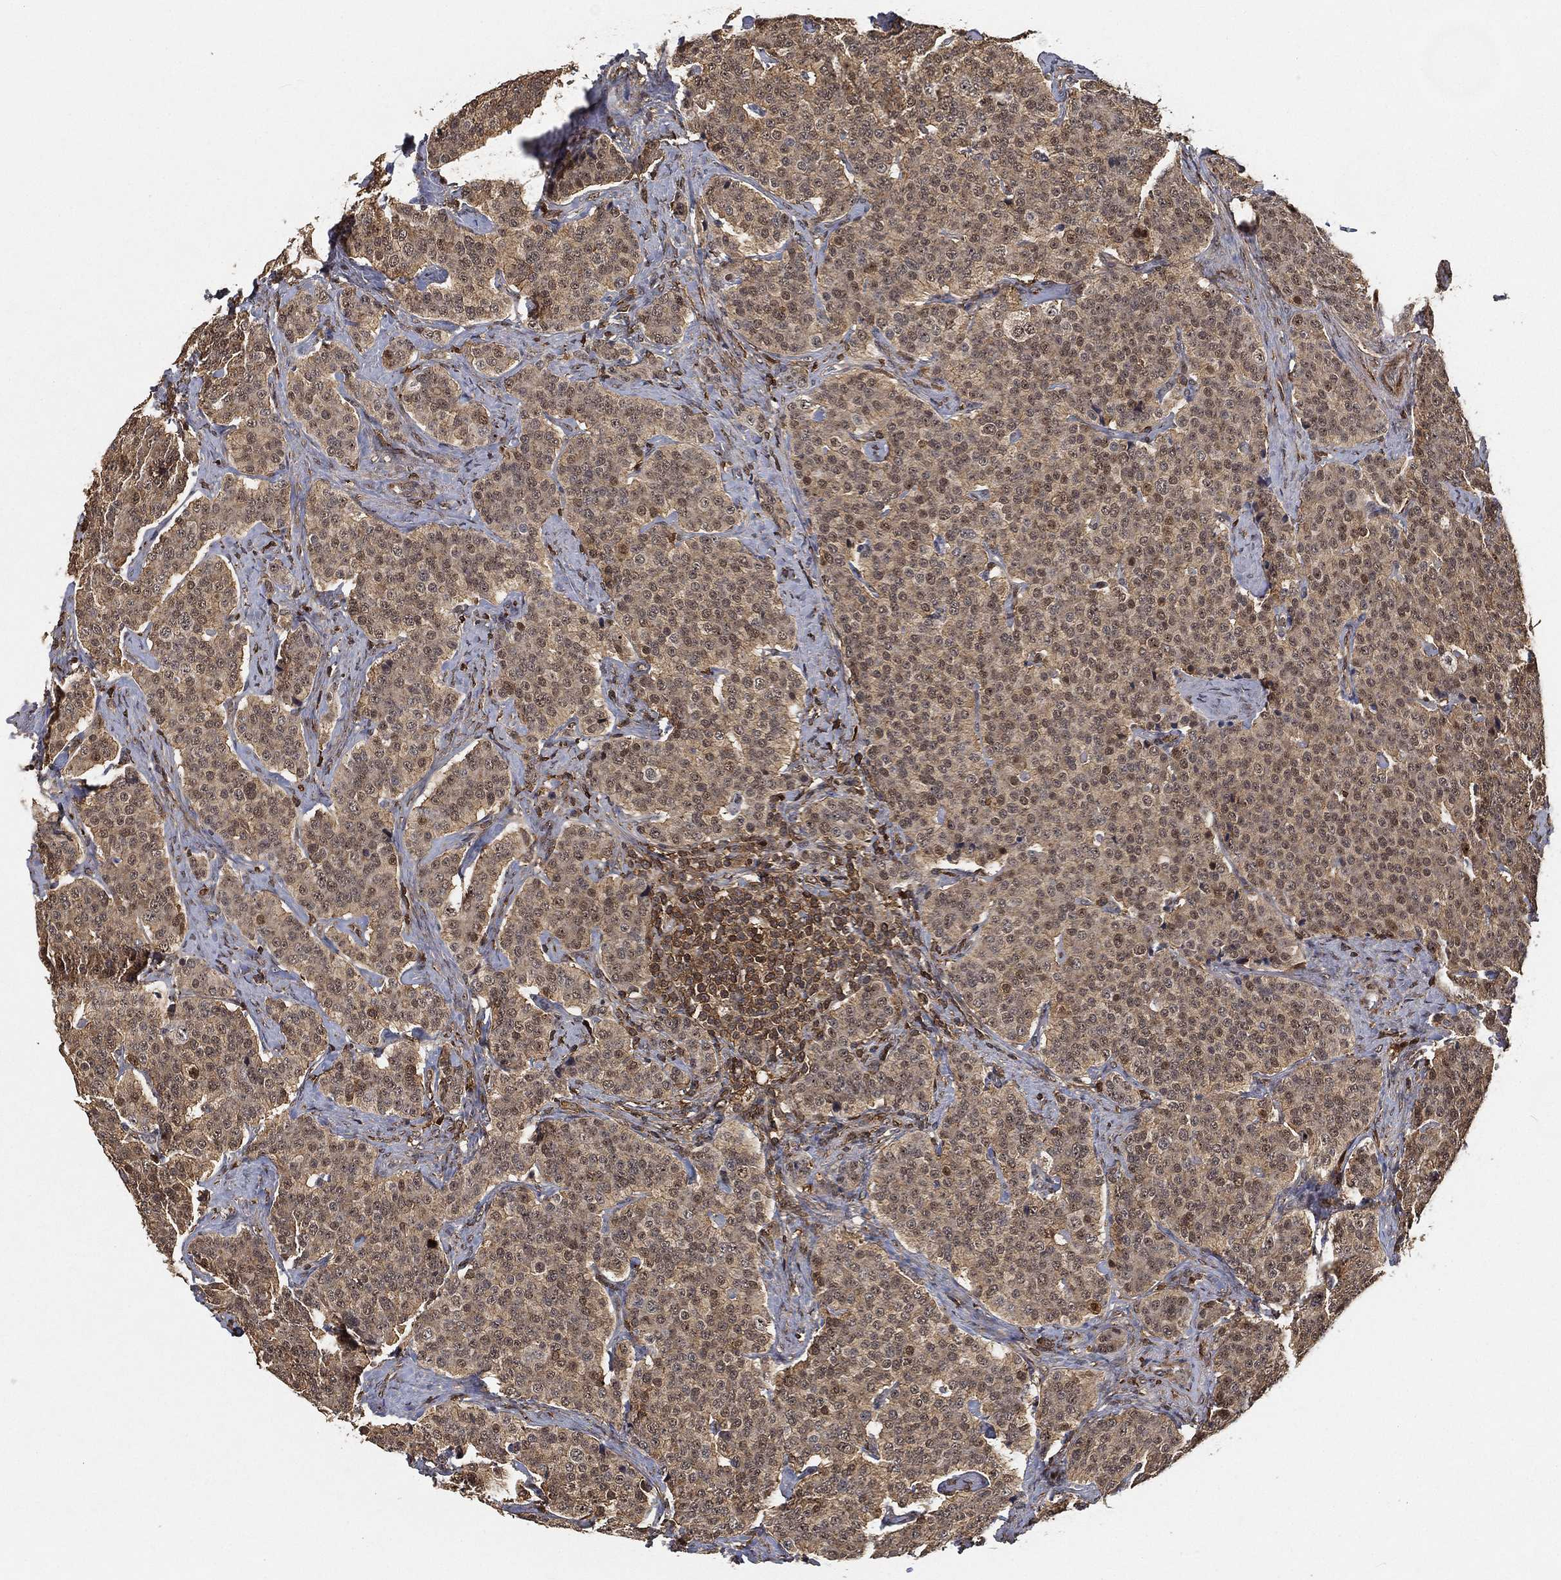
{"staining": {"intensity": "weak", "quantity": "25%-75%", "location": "cytoplasmic/membranous"}, "tissue": "carcinoid", "cell_type": "Tumor cells", "image_type": "cancer", "snomed": [{"axis": "morphology", "description": "Carcinoid, malignant, NOS"}, {"axis": "topography", "description": "Small intestine"}], "caption": "A brown stain shows weak cytoplasmic/membranous expression of a protein in human carcinoid (malignant) tumor cells.", "gene": "CRYL1", "patient": {"sex": "female", "age": 58}}